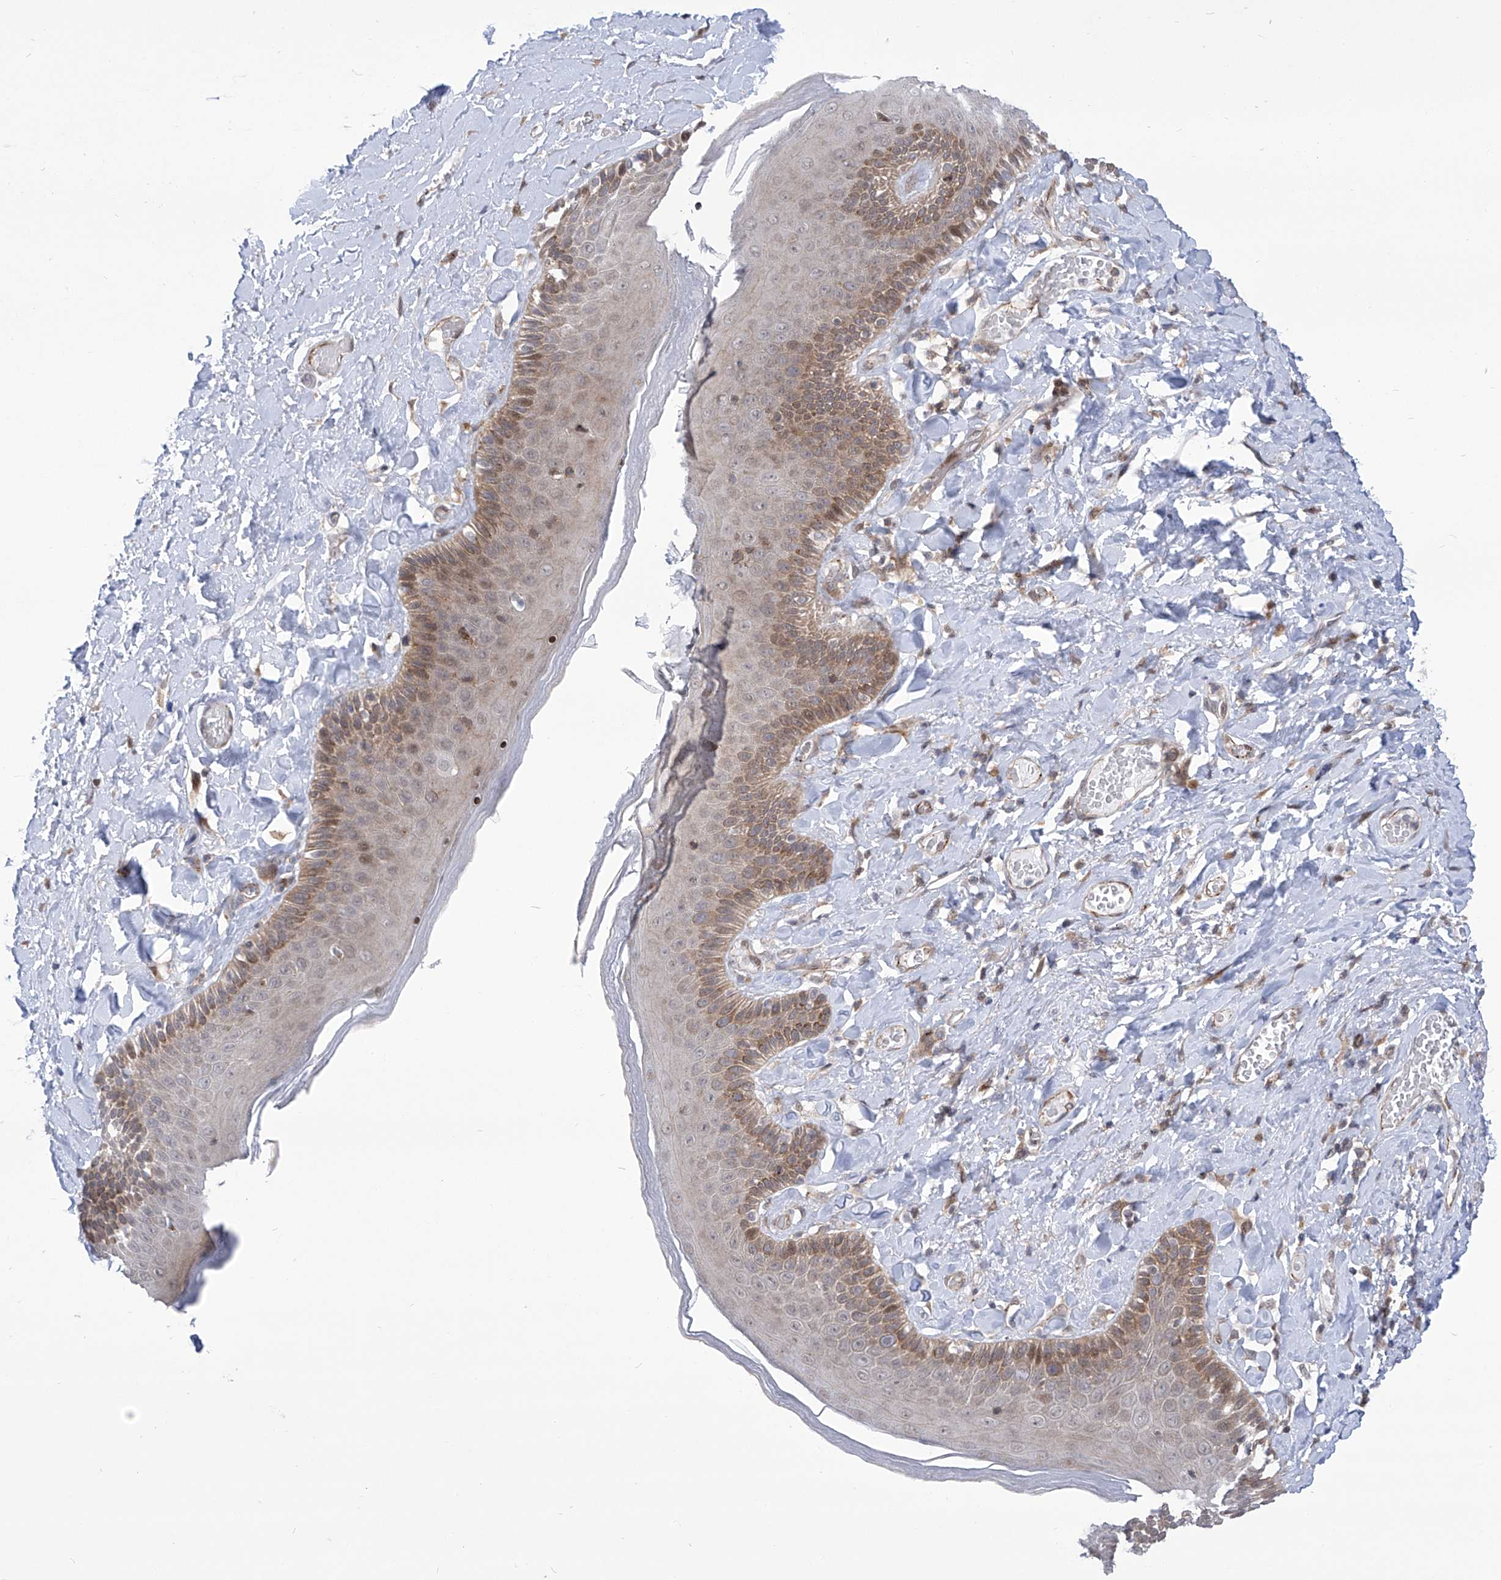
{"staining": {"intensity": "moderate", "quantity": ">75%", "location": "cytoplasmic/membranous"}, "tissue": "skin", "cell_type": "Epidermal cells", "image_type": "normal", "snomed": [{"axis": "morphology", "description": "Normal tissue, NOS"}, {"axis": "topography", "description": "Anal"}], "caption": "Protein staining demonstrates moderate cytoplasmic/membranous staining in approximately >75% of epidermal cells in normal skin.", "gene": "CEP290", "patient": {"sex": "male", "age": 69}}